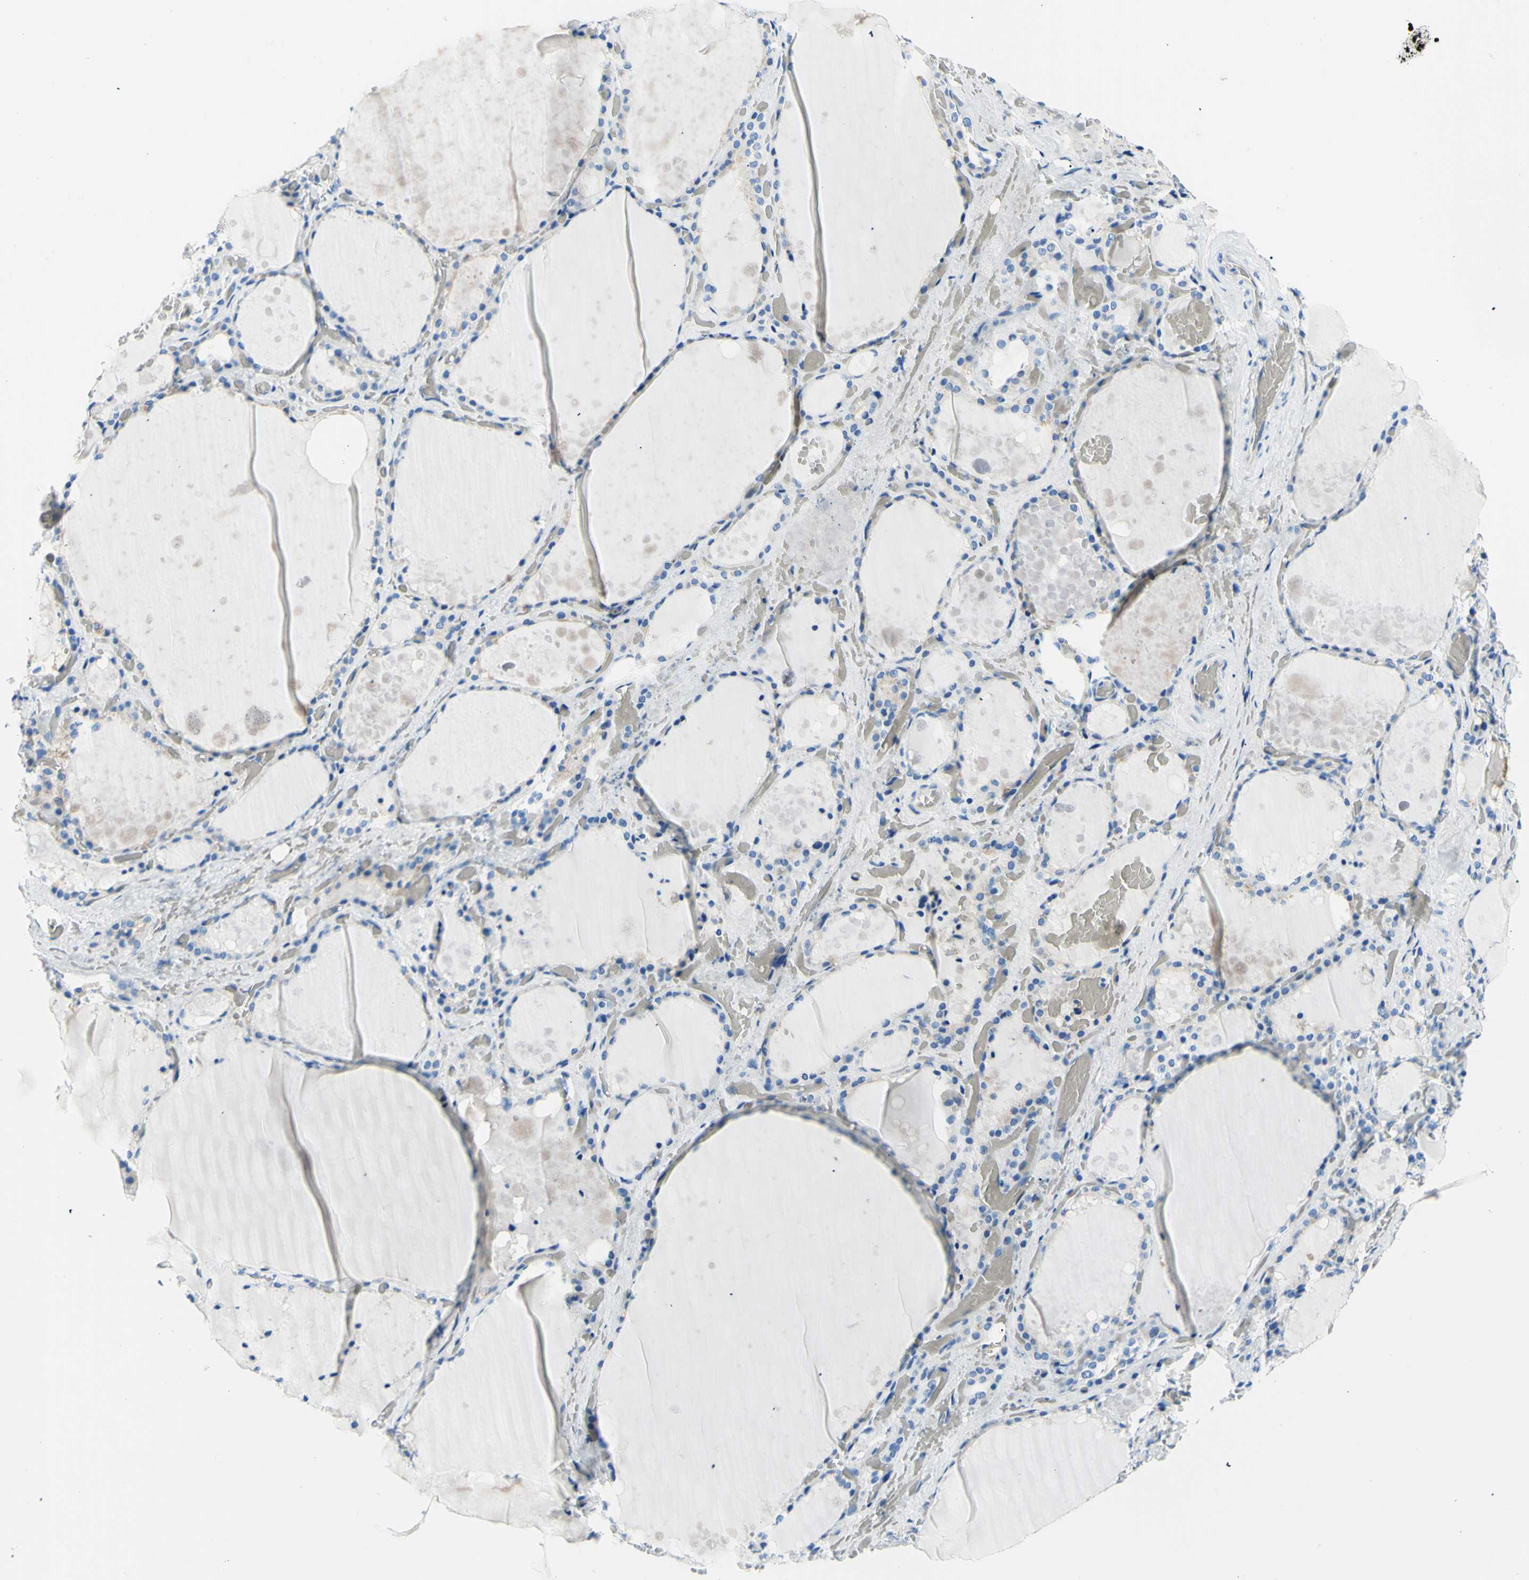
{"staining": {"intensity": "negative", "quantity": "none", "location": "none"}, "tissue": "thyroid gland", "cell_type": "Glandular cells", "image_type": "normal", "snomed": [{"axis": "morphology", "description": "Normal tissue, NOS"}, {"axis": "topography", "description": "Thyroid gland"}], "caption": "Glandular cells are negative for protein expression in normal human thyroid gland. Nuclei are stained in blue.", "gene": "HPCA", "patient": {"sex": "male", "age": 61}}